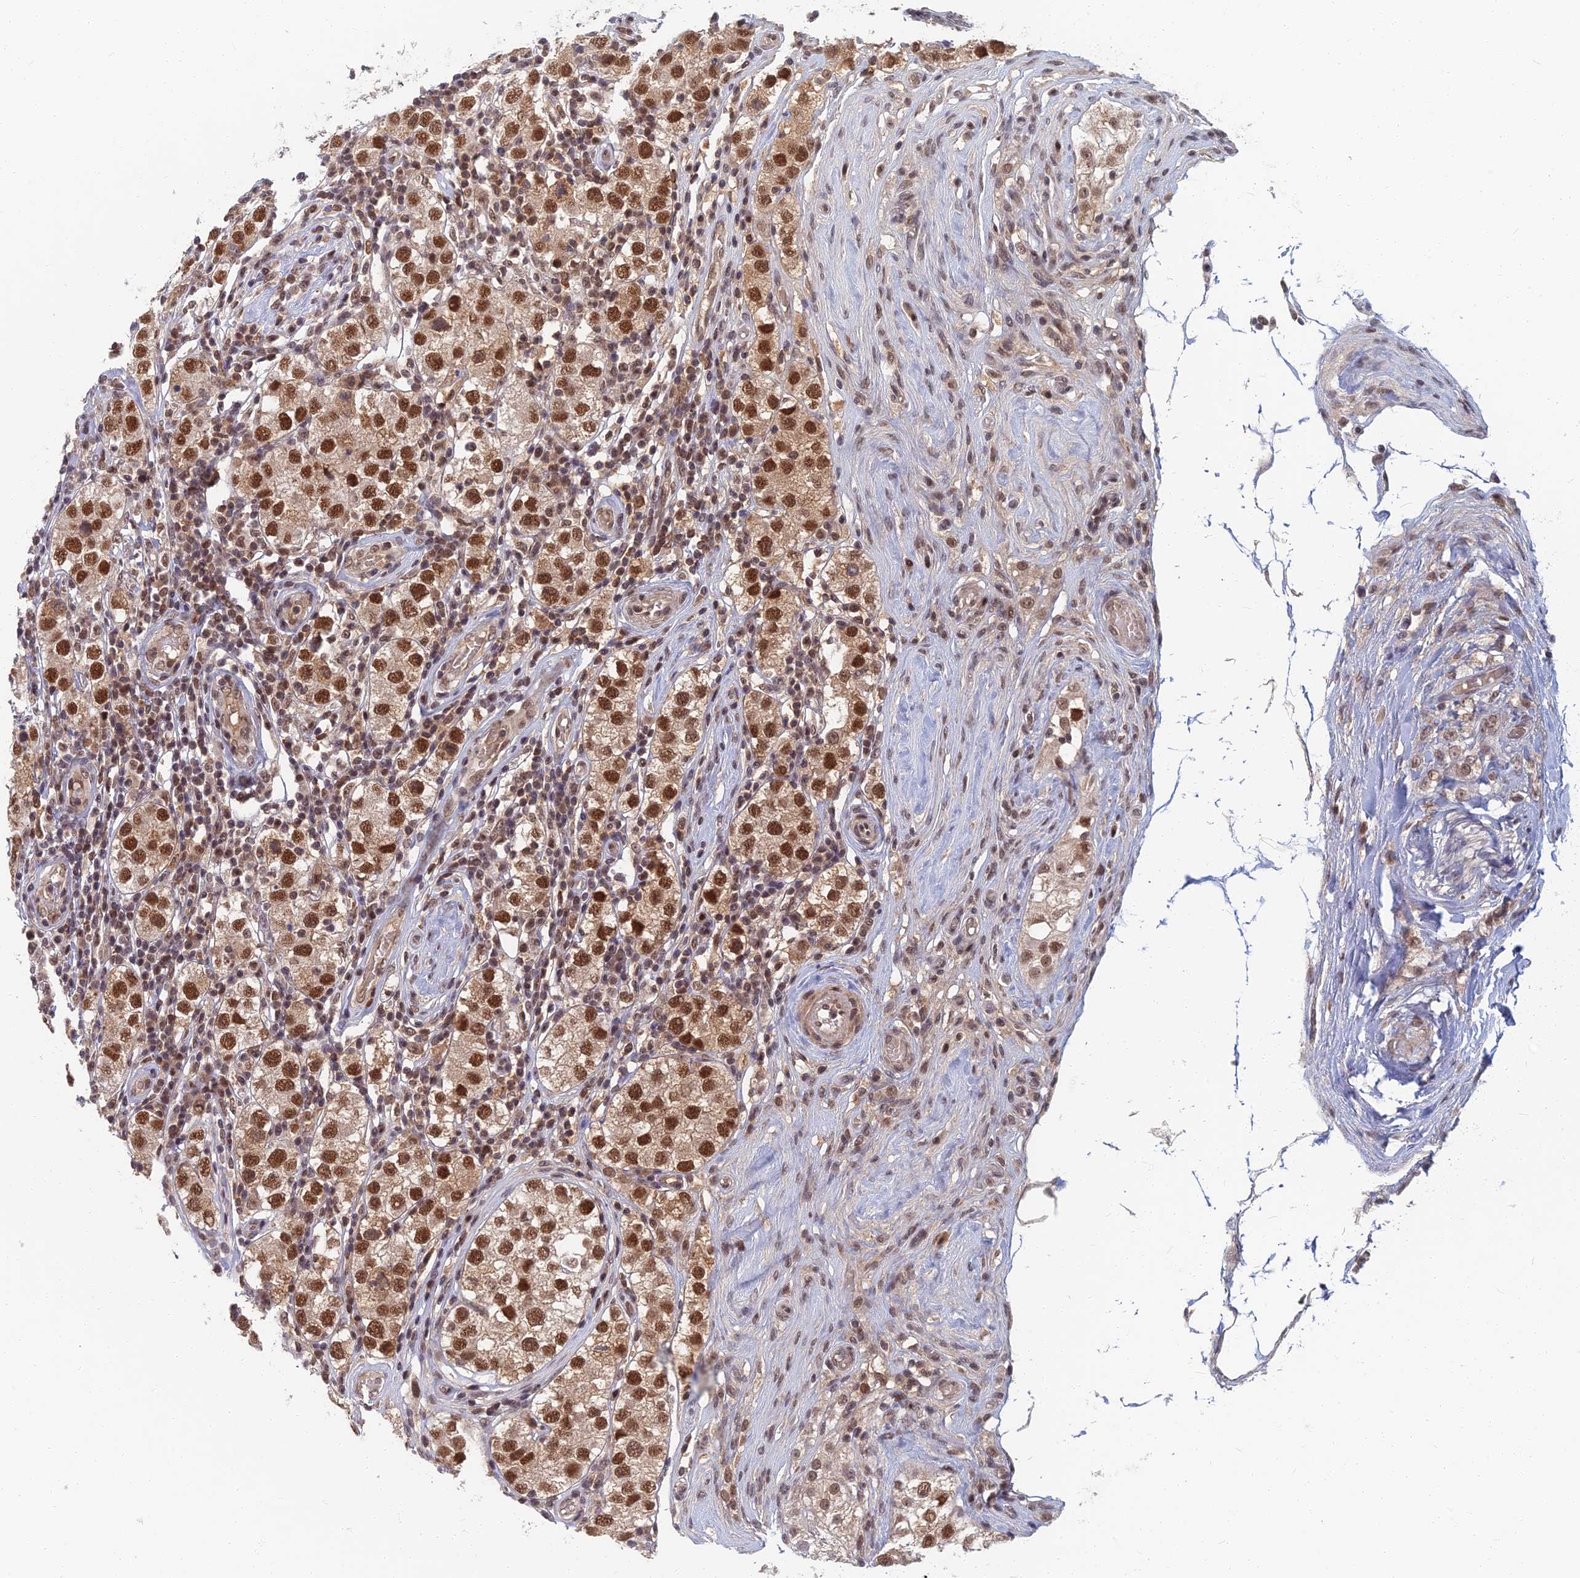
{"staining": {"intensity": "strong", "quantity": ">75%", "location": "cytoplasmic/membranous,nuclear"}, "tissue": "testis cancer", "cell_type": "Tumor cells", "image_type": "cancer", "snomed": [{"axis": "morphology", "description": "Seminoma, NOS"}, {"axis": "topography", "description": "Testis"}], "caption": "Immunohistochemistry (IHC) of seminoma (testis) reveals high levels of strong cytoplasmic/membranous and nuclear staining in about >75% of tumor cells.", "gene": "TCEA2", "patient": {"sex": "male", "age": 34}}